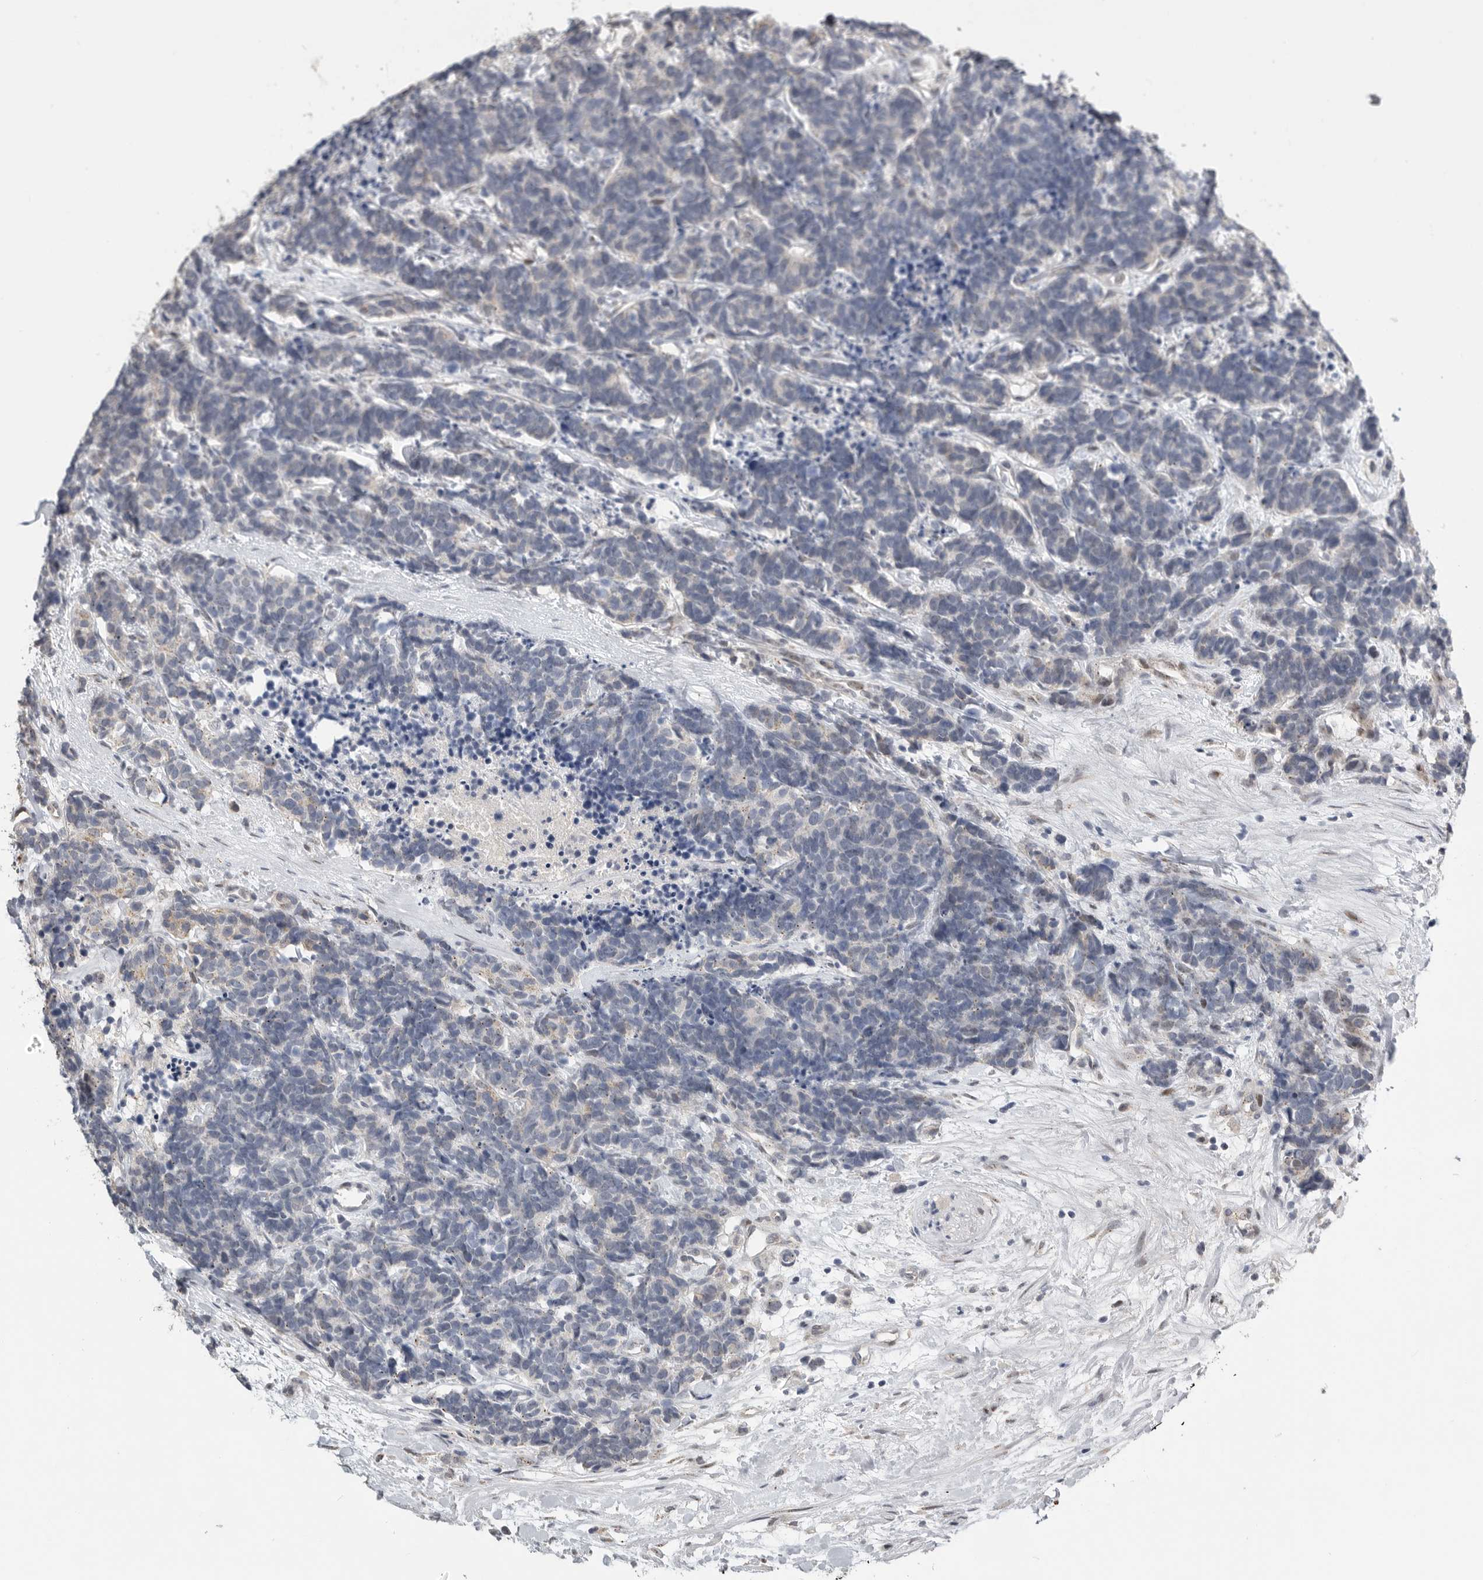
{"staining": {"intensity": "negative", "quantity": "none", "location": "none"}, "tissue": "carcinoid", "cell_type": "Tumor cells", "image_type": "cancer", "snomed": [{"axis": "morphology", "description": "Carcinoma, NOS"}, {"axis": "morphology", "description": "Carcinoid, malignant, NOS"}, {"axis": "topography", "description": "Urinary bladder"}], "caption": "Immunohistochemical staining of carcinoid displays no significant staining in tumor cells.", "gene": "PCMTD1", "patient": {"sex": "male", "age": 57}}